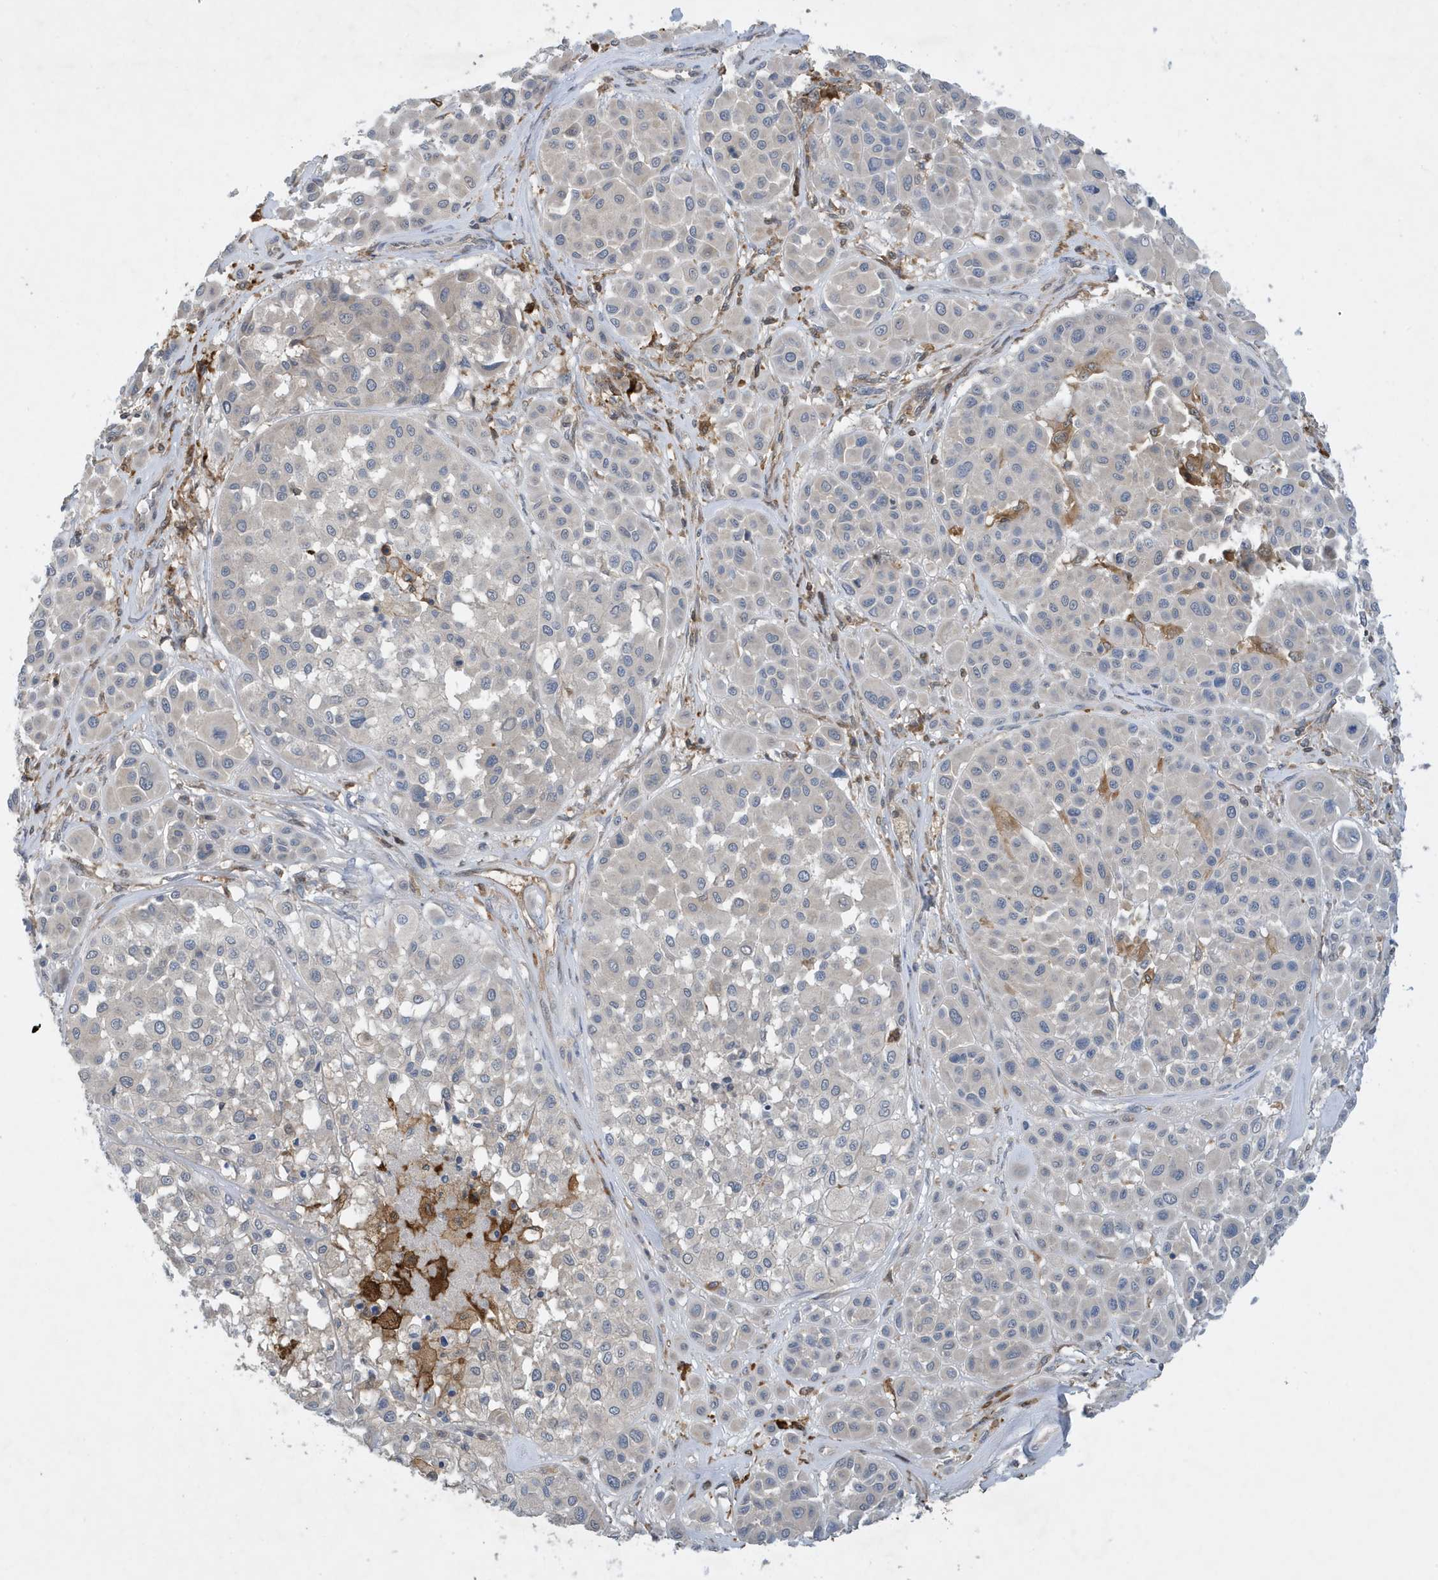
{"staining": {"intensity": "negative", "quantity": "none", "location": "none"}, "tissue": "melanoma", "cell_type": "Tumor cells", "image_type": "cancer", "snomed": [{"axis": "morphology", "description": "Malignant melanoma, Metastatic site"}, {"axis": "topography", "description": "Soft tissue"}], "caption": "Human malignant melanoma (metastatic site) stained for a protein using immunohistochemistry shows no expression in tumor cells.", "gene": "NSUN3", "patient": {"sex": "male", "age": 41}}